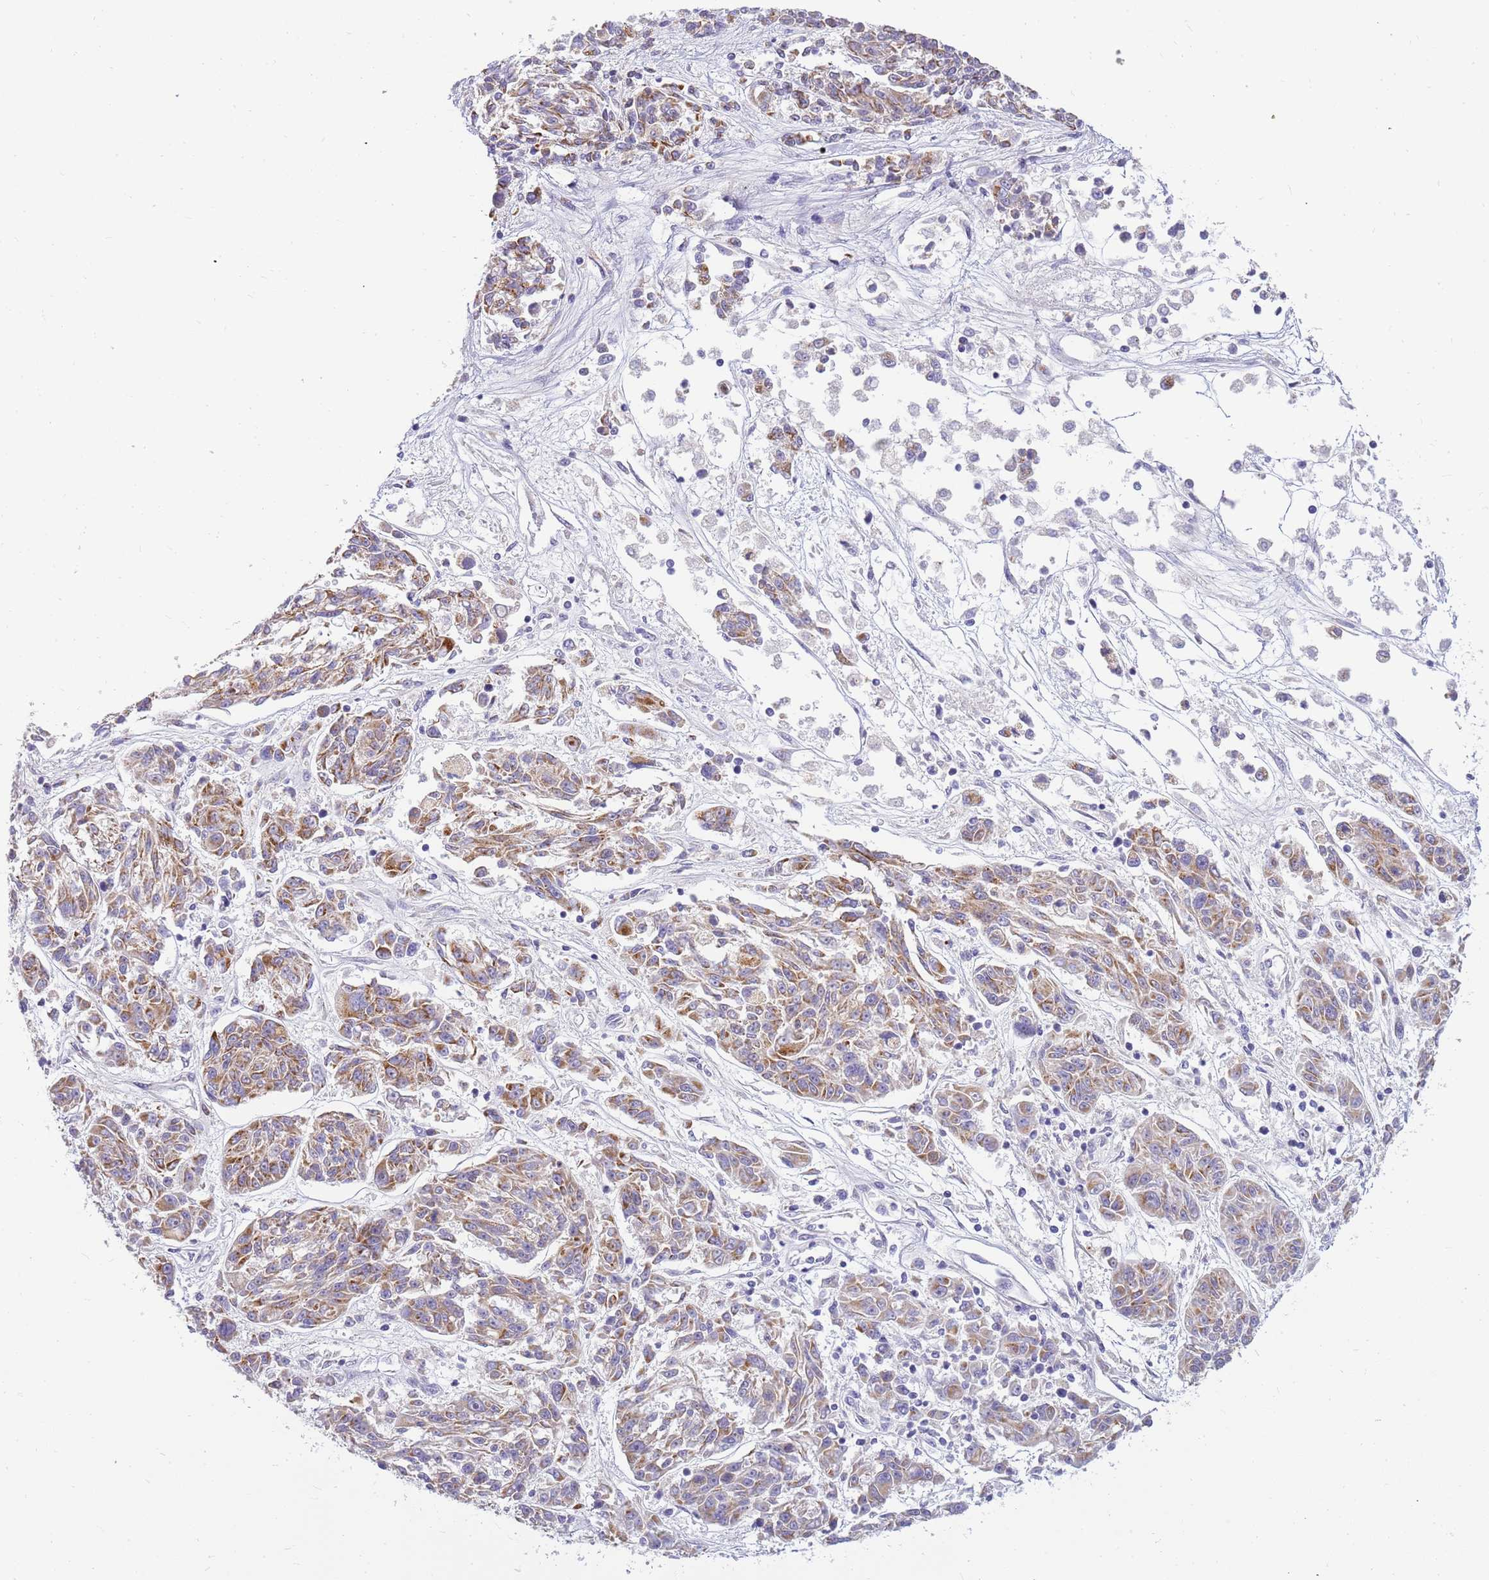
{"staining": {"intensity": "moderate", "quantity": ">75%", "location": "cytoplasmic/membranous"}, "tissue": "melanoma", "cell_type": "Tumor cells", "image_type": "cancer", "snomed": [{"axis": "morphology", "description": "Malignant melanoma, NOS"}, {"axis": "topography", "description": "Skin"}], "caption": "A photomicrograph of melanoma stained for a protein demonstrates moderate cytoplasmic/membranous brown staining in tumor cells. The staining is performed using DAB (3,3'-diaminobenzidine) brown chromogen to label protein expression. The nuclei are counter-stained blue using hematoxylin.", "gene": "DNAJA3", "patient": {"sex": "male", "age": 53}}